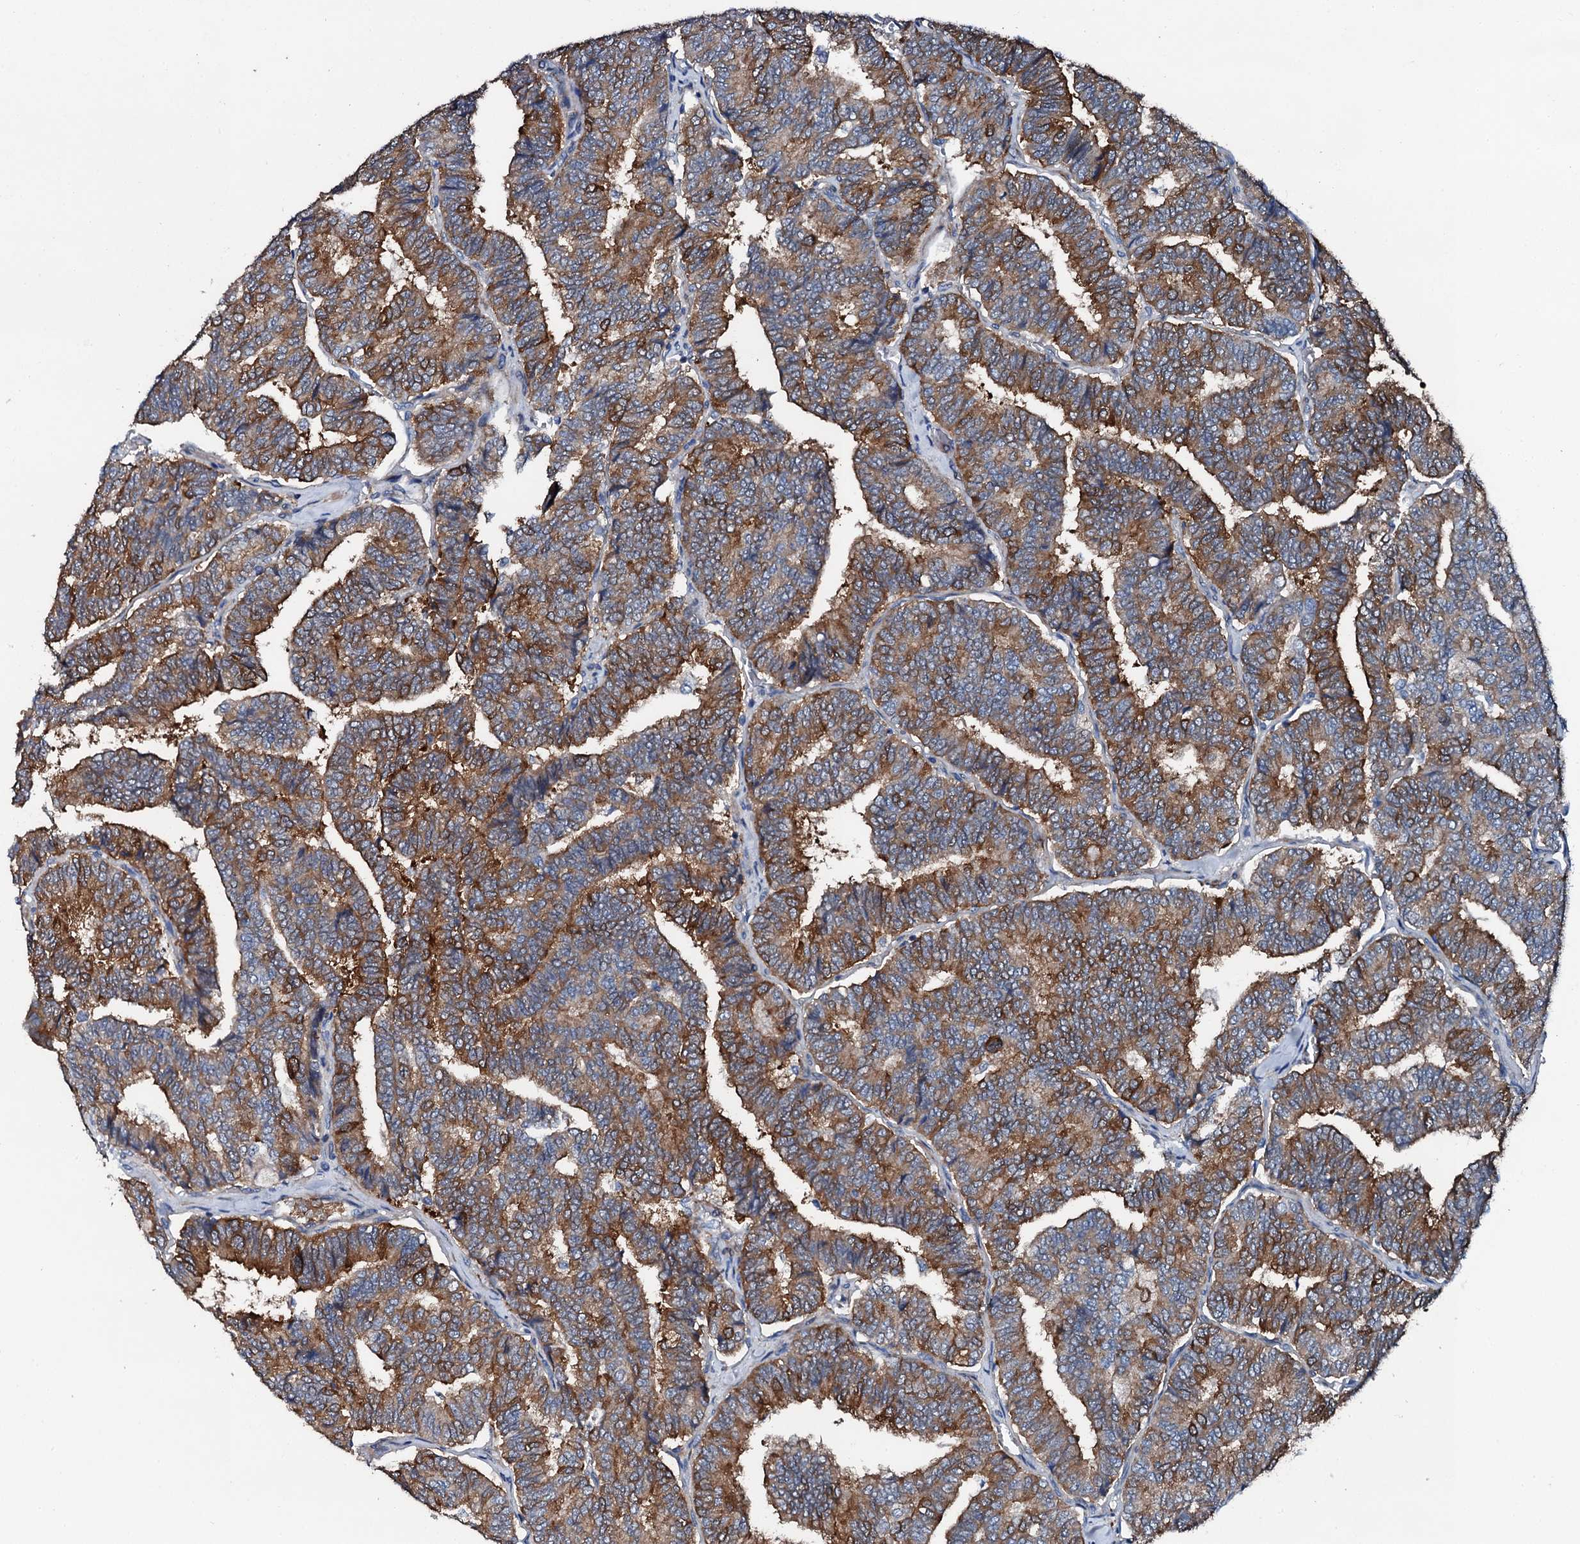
{"staining": {"intensity": "moderate", "quantity": ">75%", "location": "cytoplasmic/membranous"}, "tissue": "thyroid cancer", "cell_type": "Tumor cells", "image_type": "cancer", "snomed": [{"axis": "morphology", "description": "Papillary adenocarcinoma, NOS"}, {"axis": "topography", "description": "Thyroid gland"}], "caption": "Human thyroid cancer (papillary adenocarcinoma) stained for a protein (brown) demonstrates moderate cytoplasmic/membranous positive expression in about >75% of tumor cells.", "gene": "GFOD2", "patient": {"sex": "female", "age": 35}}